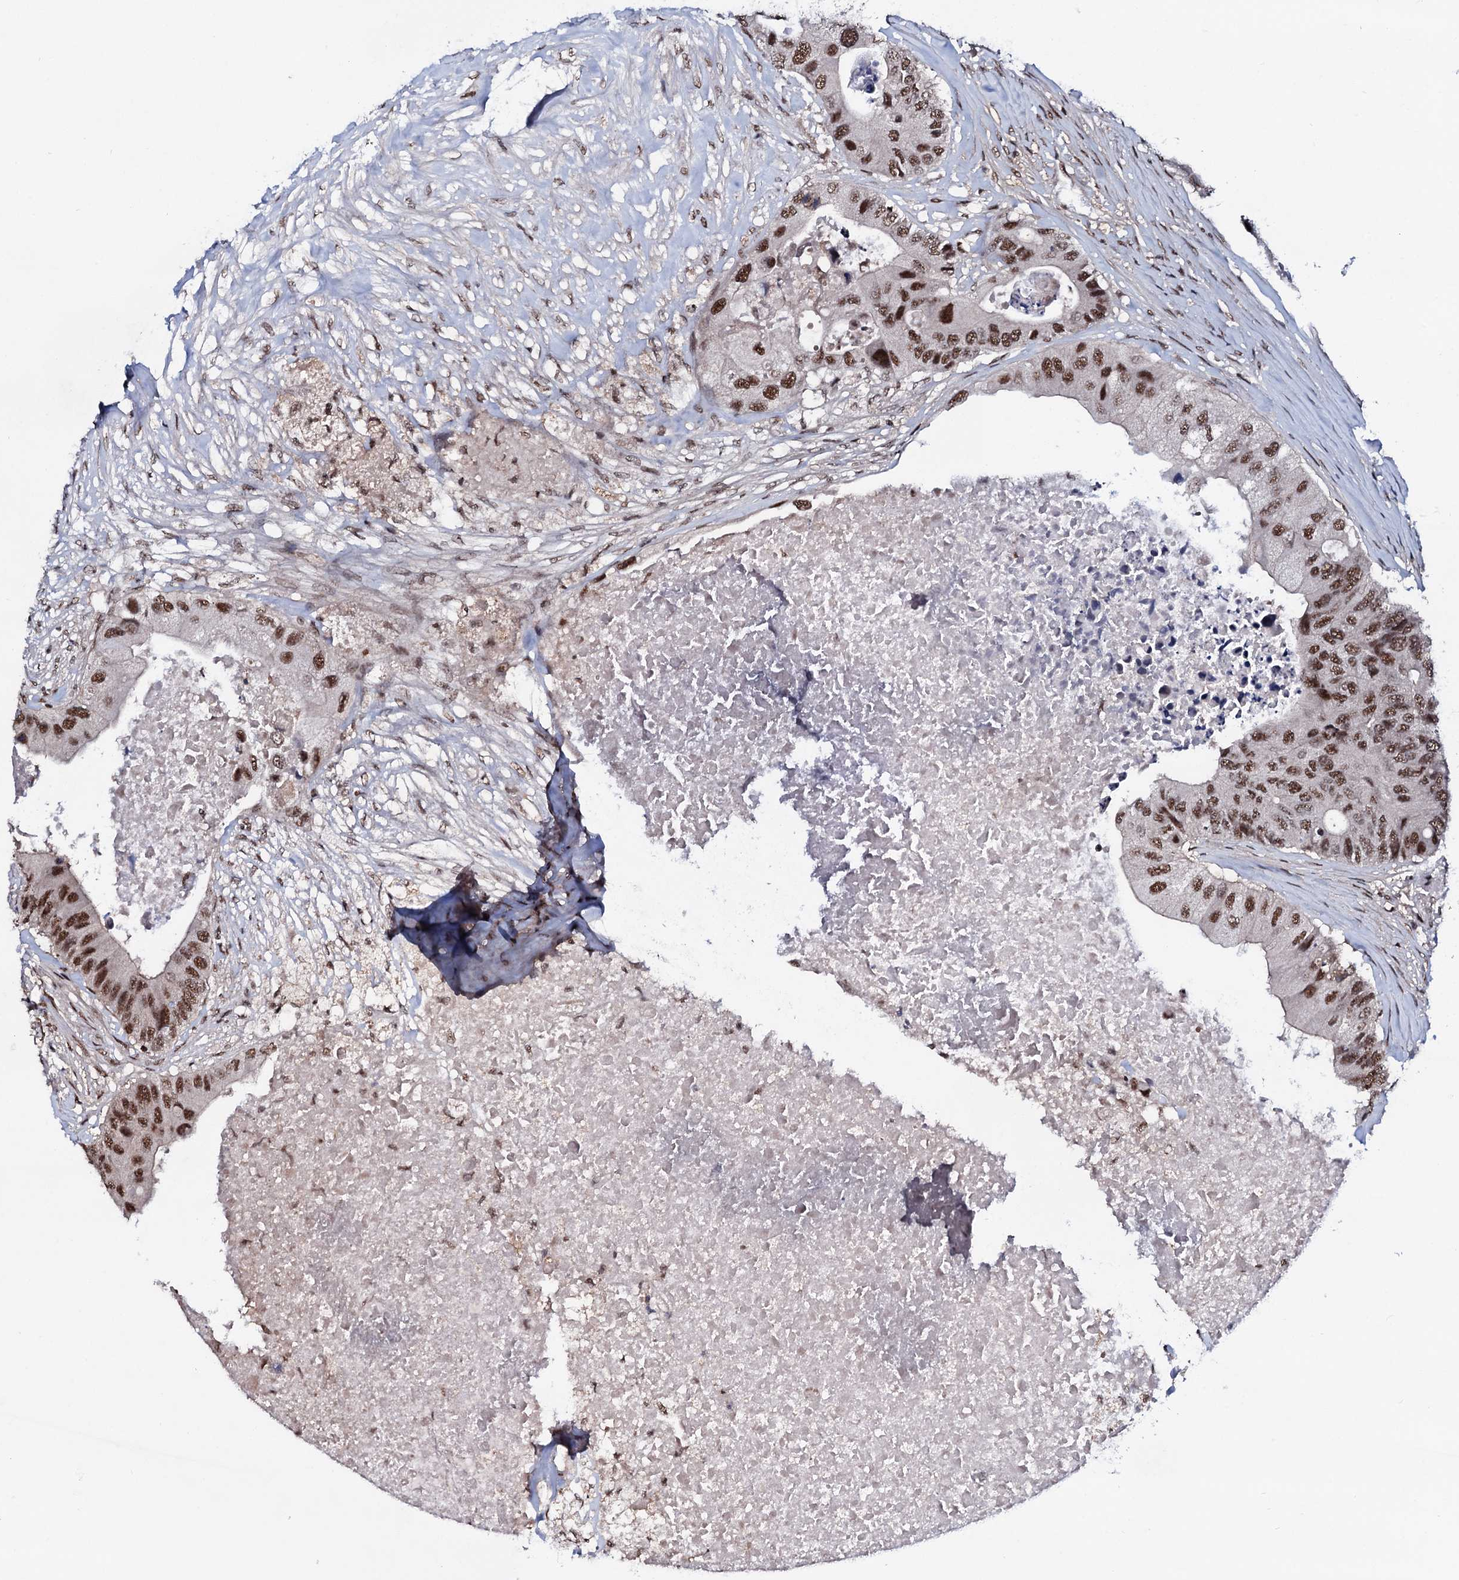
{"staining": {"intensity": "moderate", "quantity": ">75%", "location": "nuclear"}, "tissue": "colorectal cancer", "cell_type": "Tumor cells", "image_type": "cancer", "snomed": [{"axis": "morphology", "description": "Adenocarcinoma, NOS"}, {"axis": "topography", "description": "Colon"}], "caption": "Colorectal adenocarcinoma stained with a protein marker exhibits moderate staining in tumor cells.", "gene": "PRPF18", "patient": {"sex": "male", "age": 71}}